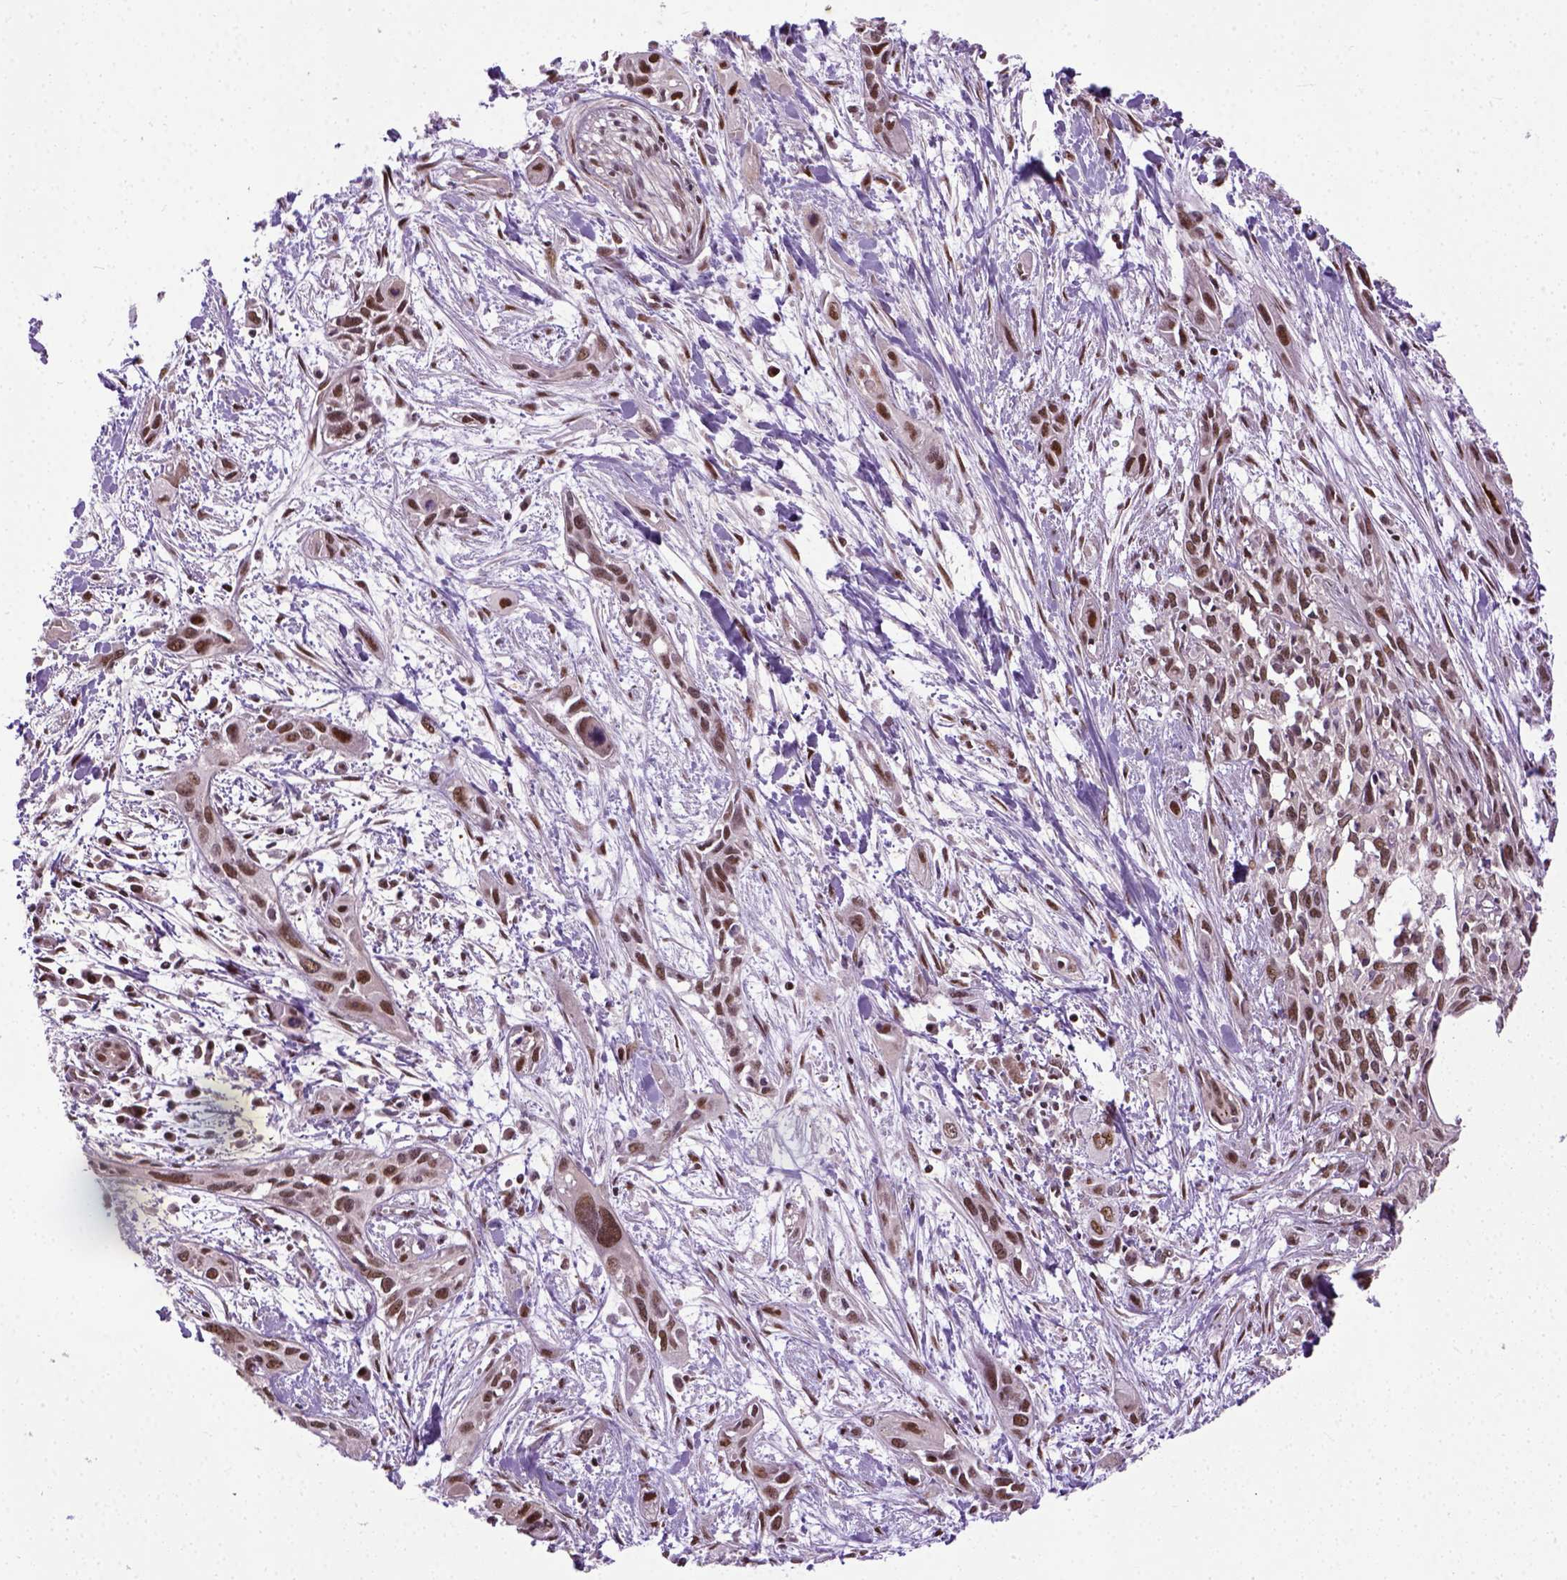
{"staining": {"intensity": "strong", "quantity": ">75%", "location": "nuclear"}, "tissue": "pancreatic cancer", "cell_type": "Tumor cells", "image_type": "cancer", "snomed": [{"axis": "morphology", "description": "Adenocarcinoma, NOS"}, {"axis": "topography", "description": "Pancreas"}], "caption": "Strong nuclear protein expression is seen in about >75% of tumor cells in pancreatic cancer. (Brightfield microscopy of DAB IHC at high magnification).", "gene": "UBA3", "patient": {"sex": "female", "age": 55}}